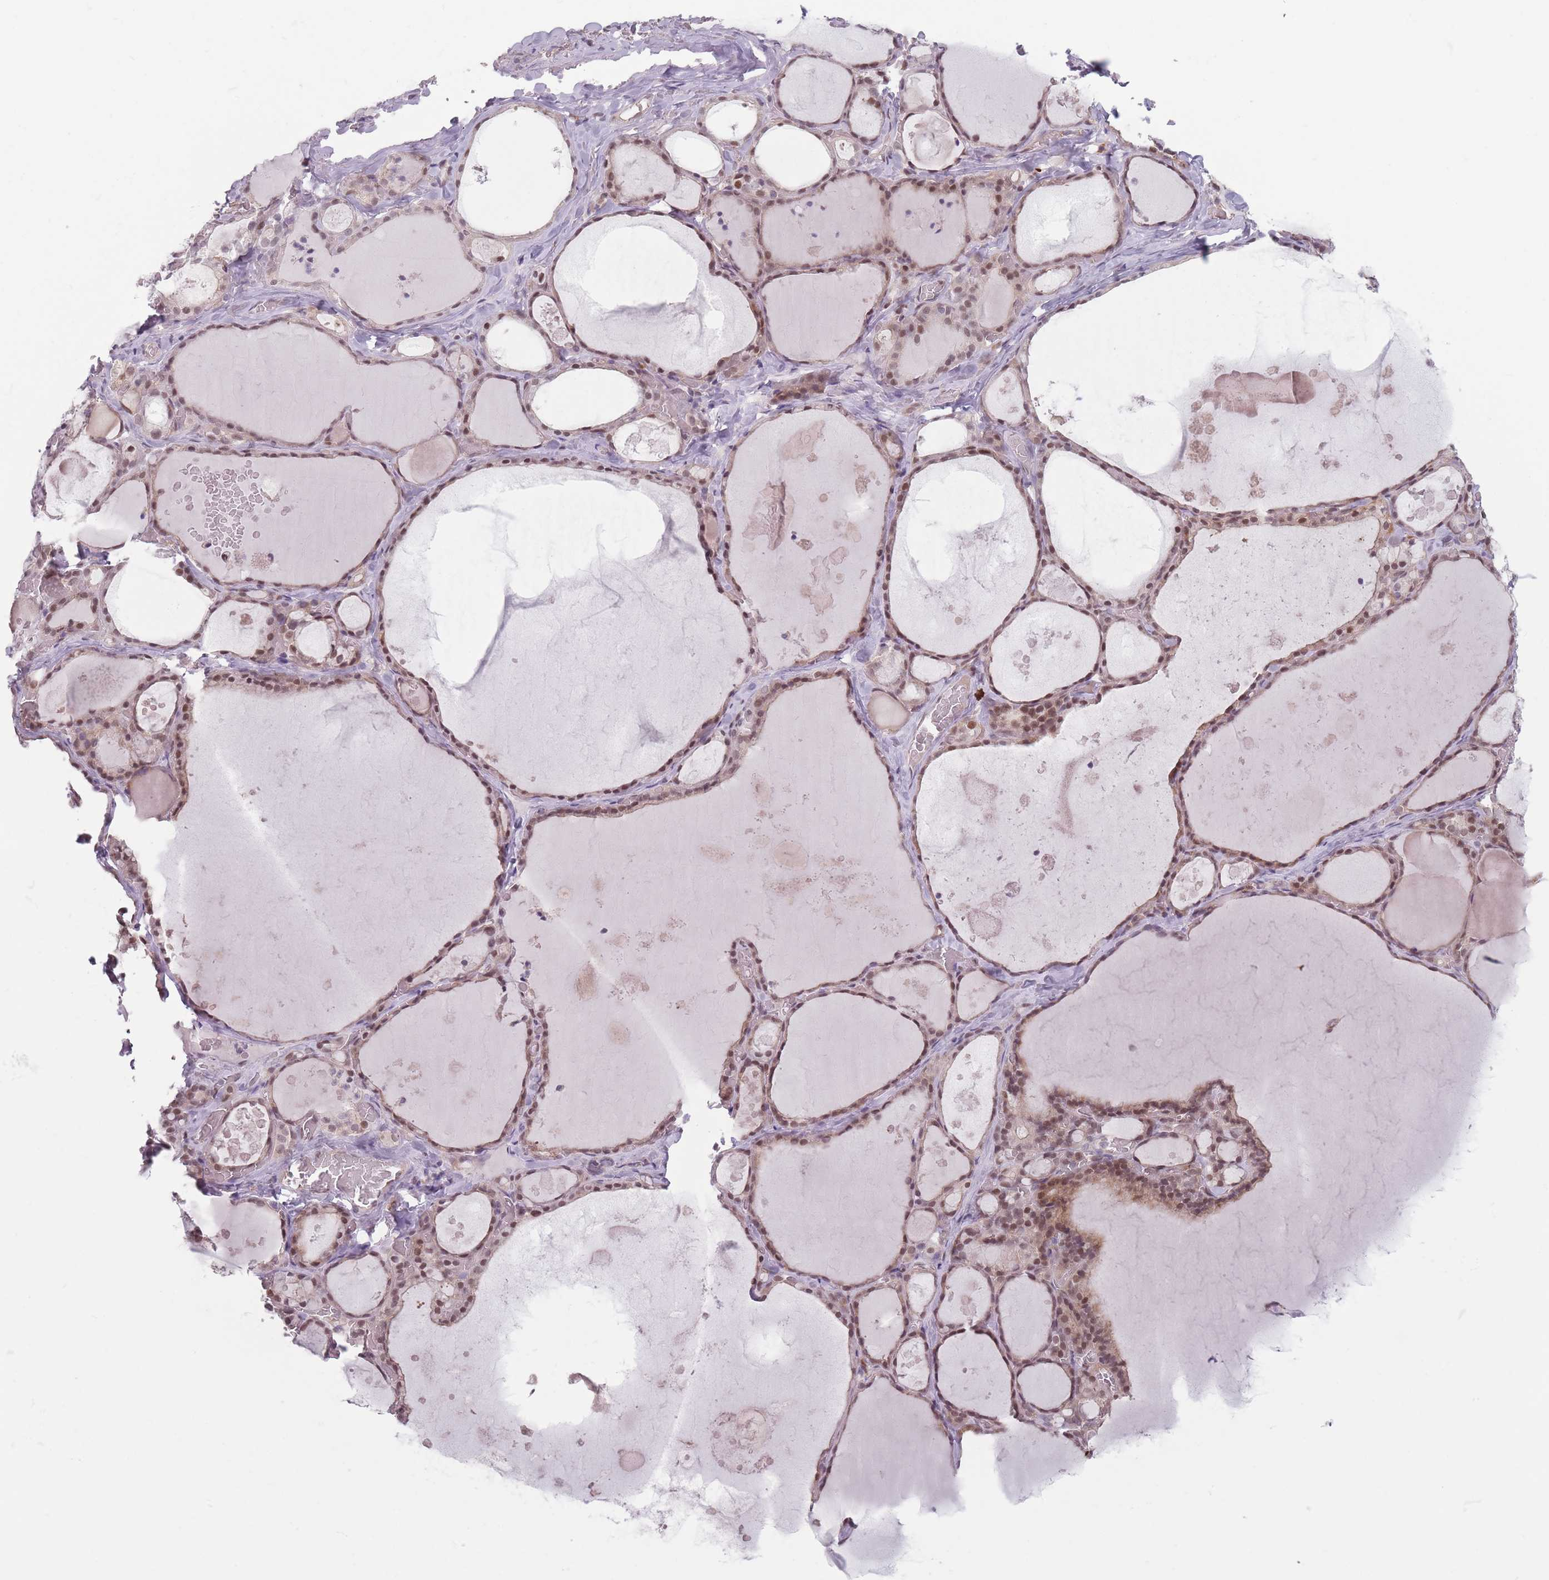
{"staining": {"intensity": "moderate", "quantity": ">75%", "location": "nuclear"}, "tissue": "thyroid gland", "cell_type": "Glandular cells", "image_type": "normal", "snomed": [{"axis": "morphology", "description": "Normal tissue, NOS"}, {"axis": "topography", "description": "Thyroid gland"}], "caption": "IHC staining of unremarkable thyroid gland, which displays medium levels of moderate nuclear expression in approximately >75% of glandular cells indicating moderate nuclear protein staining. The staining was performed using DAB (brown) for protein detection and nuclei were counterstained in hematoxylin (blue).", "gene": "SH3BGRL2", "patient": {"sex": "male", "age": 56}}